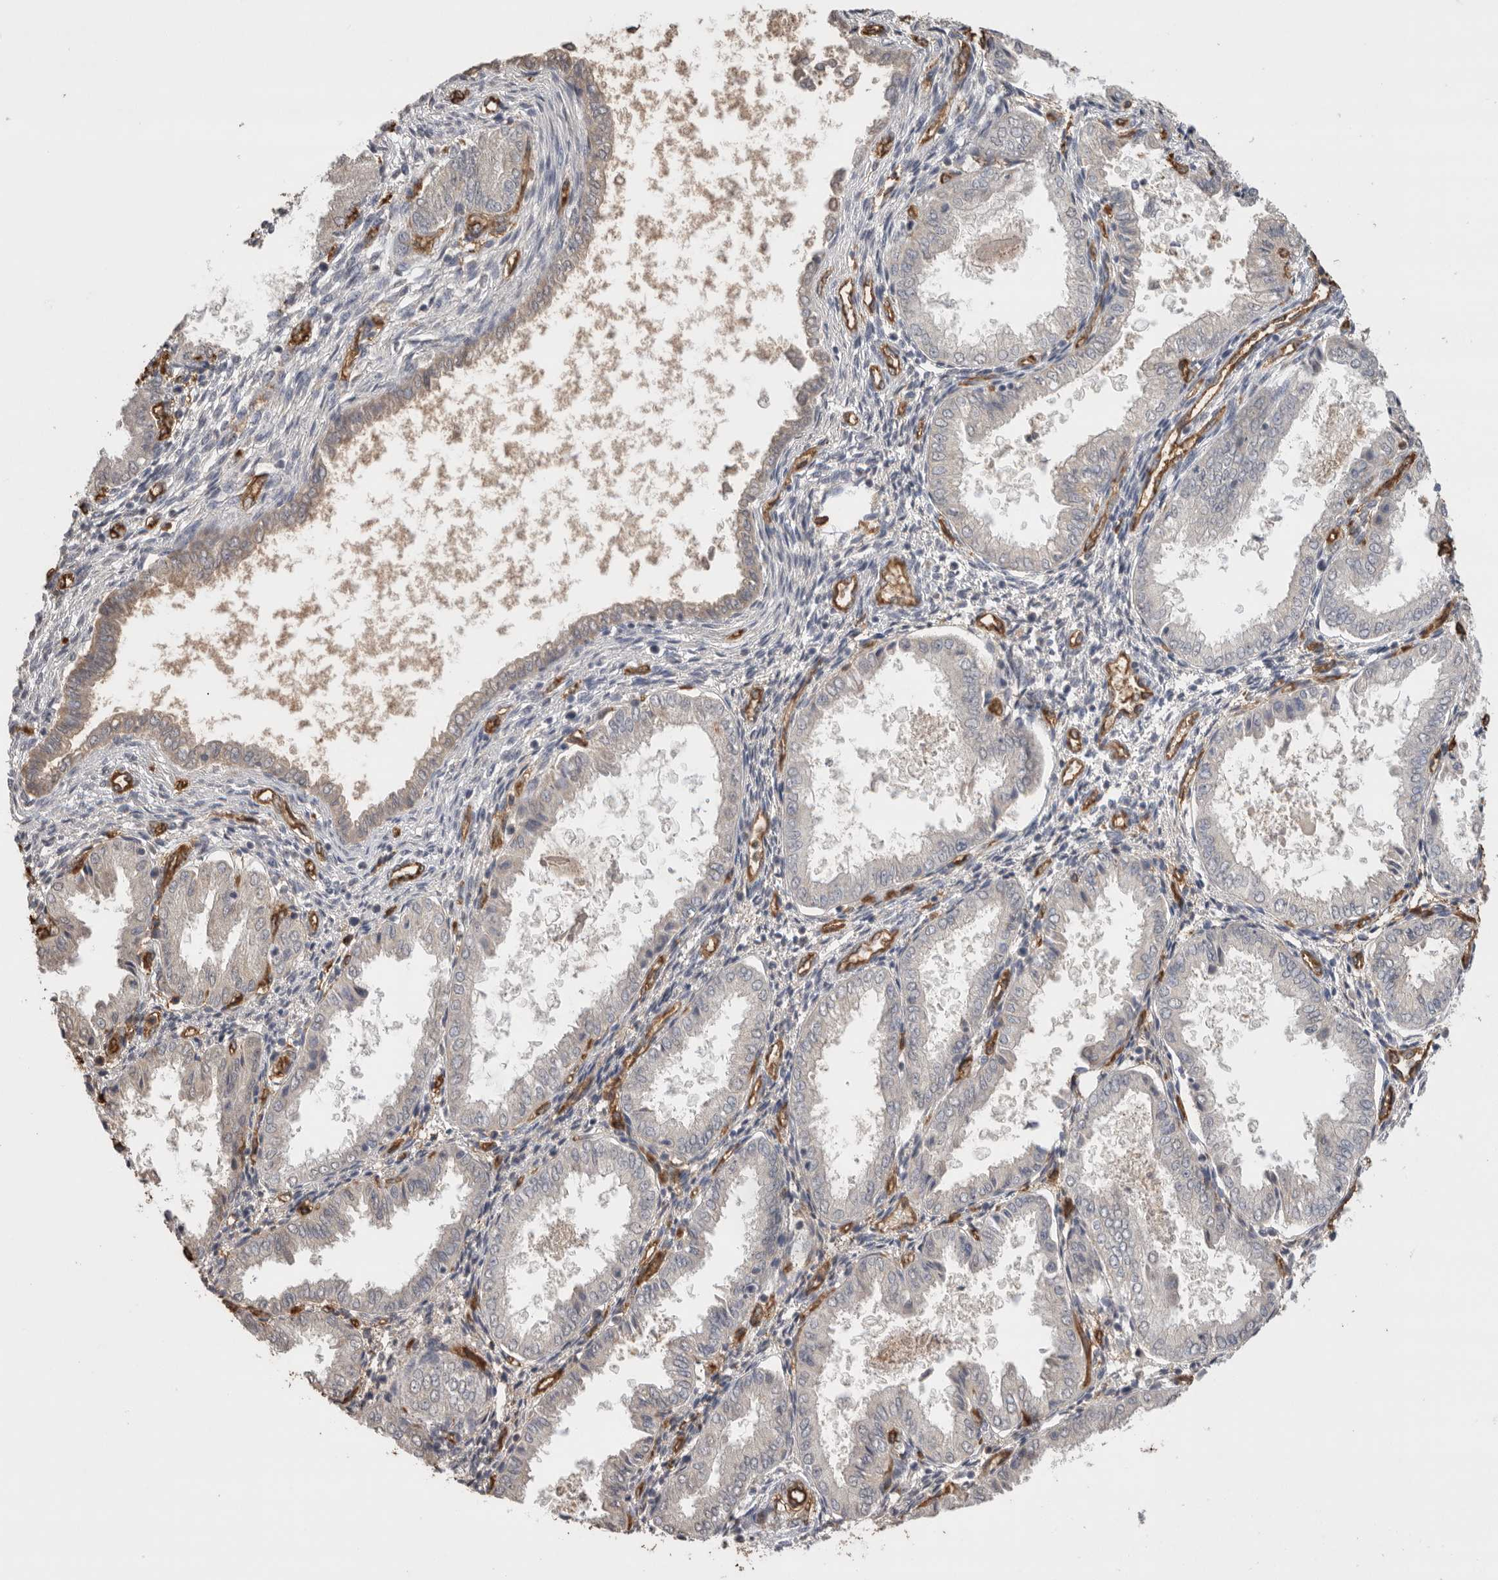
{"staining": {"intensity": "negative", "quantity": "none", "location": "none"}, "tissue": "endometrium", "cell_type": "Cells in endometrial stroma", "image_type": "normal", "snomed": [{"axis": "morphology", "description": "Normal tissue, NOS"}, {"axis": "topography", "description": "Endometrium"}], "caption": "Cells in endometrial stroma are negative for protein expression in normal human endometrium. (Immunohistochemistry, brightfield microscopy, high magnification).", "gene": "IL27", "patient": {"sex": "female", "age": 33}}